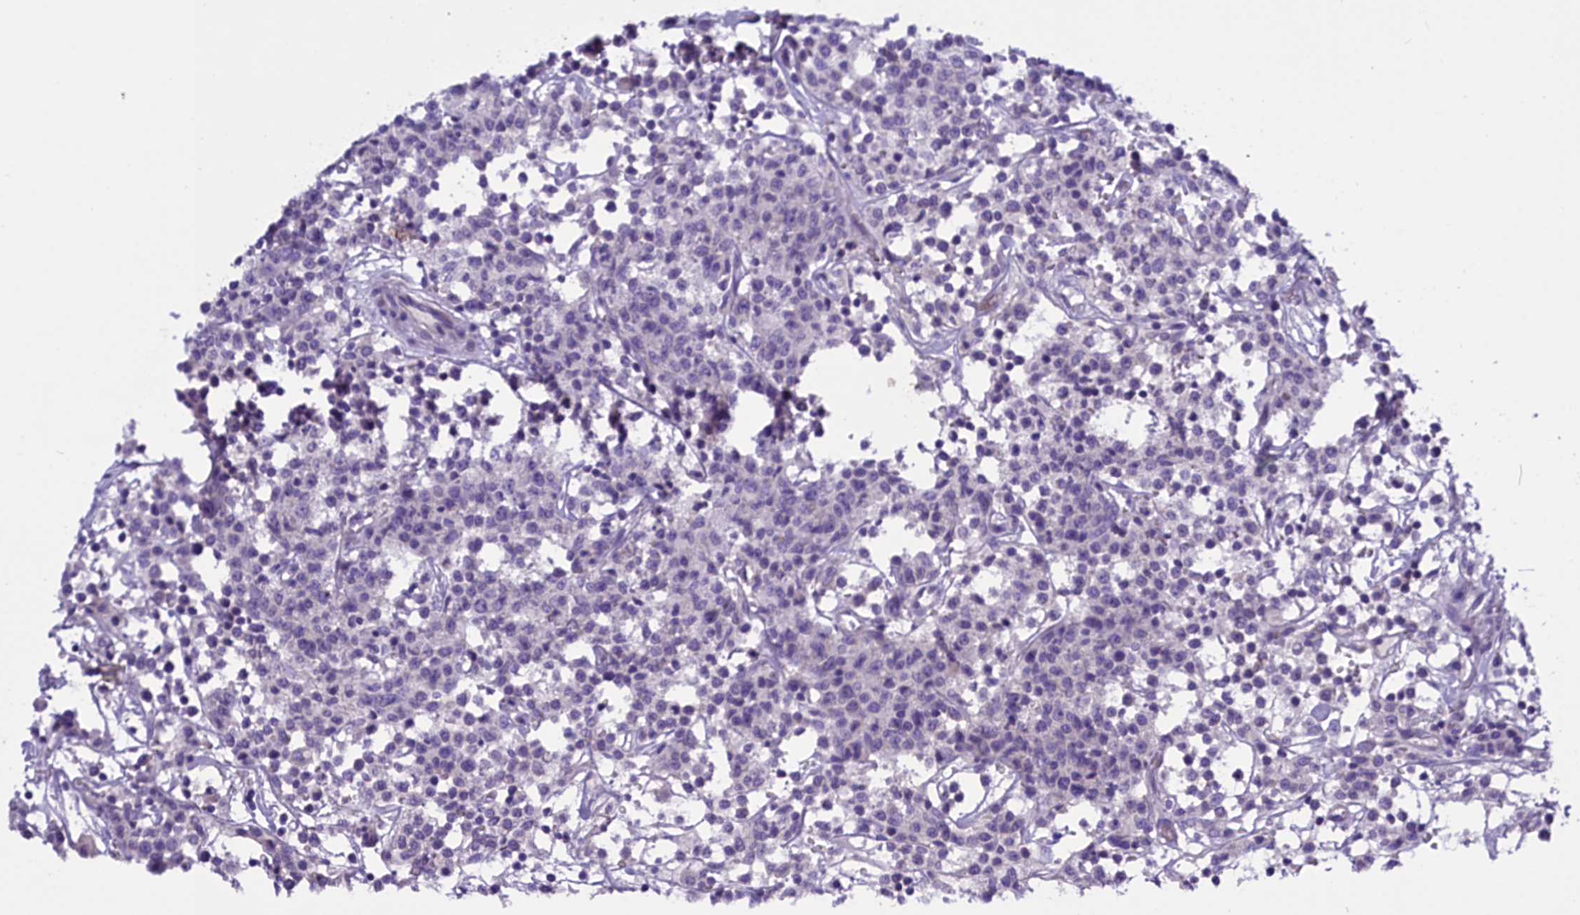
{"staining": {"intensity": "negative", "quantity": "none", "location": "none"}, "tissue": "lymphoma", "cell_type": "Tumor cells", "image_type": "cancer", "snomed": [{"axis": "morphology", "description": "Malignant lymphoma, non-Hodgkin's type, Low grade"}, {"axis": "topography", "description": "Small intestine"}], "caption": "Immunohistochemistry (IHC) of human malignant lymphoma, non-Hodgkin's type (low-grade) exhibits no staining in tumor cells.", "gene": "RTTN", "patient": {"sex": "female", "age": 59}}